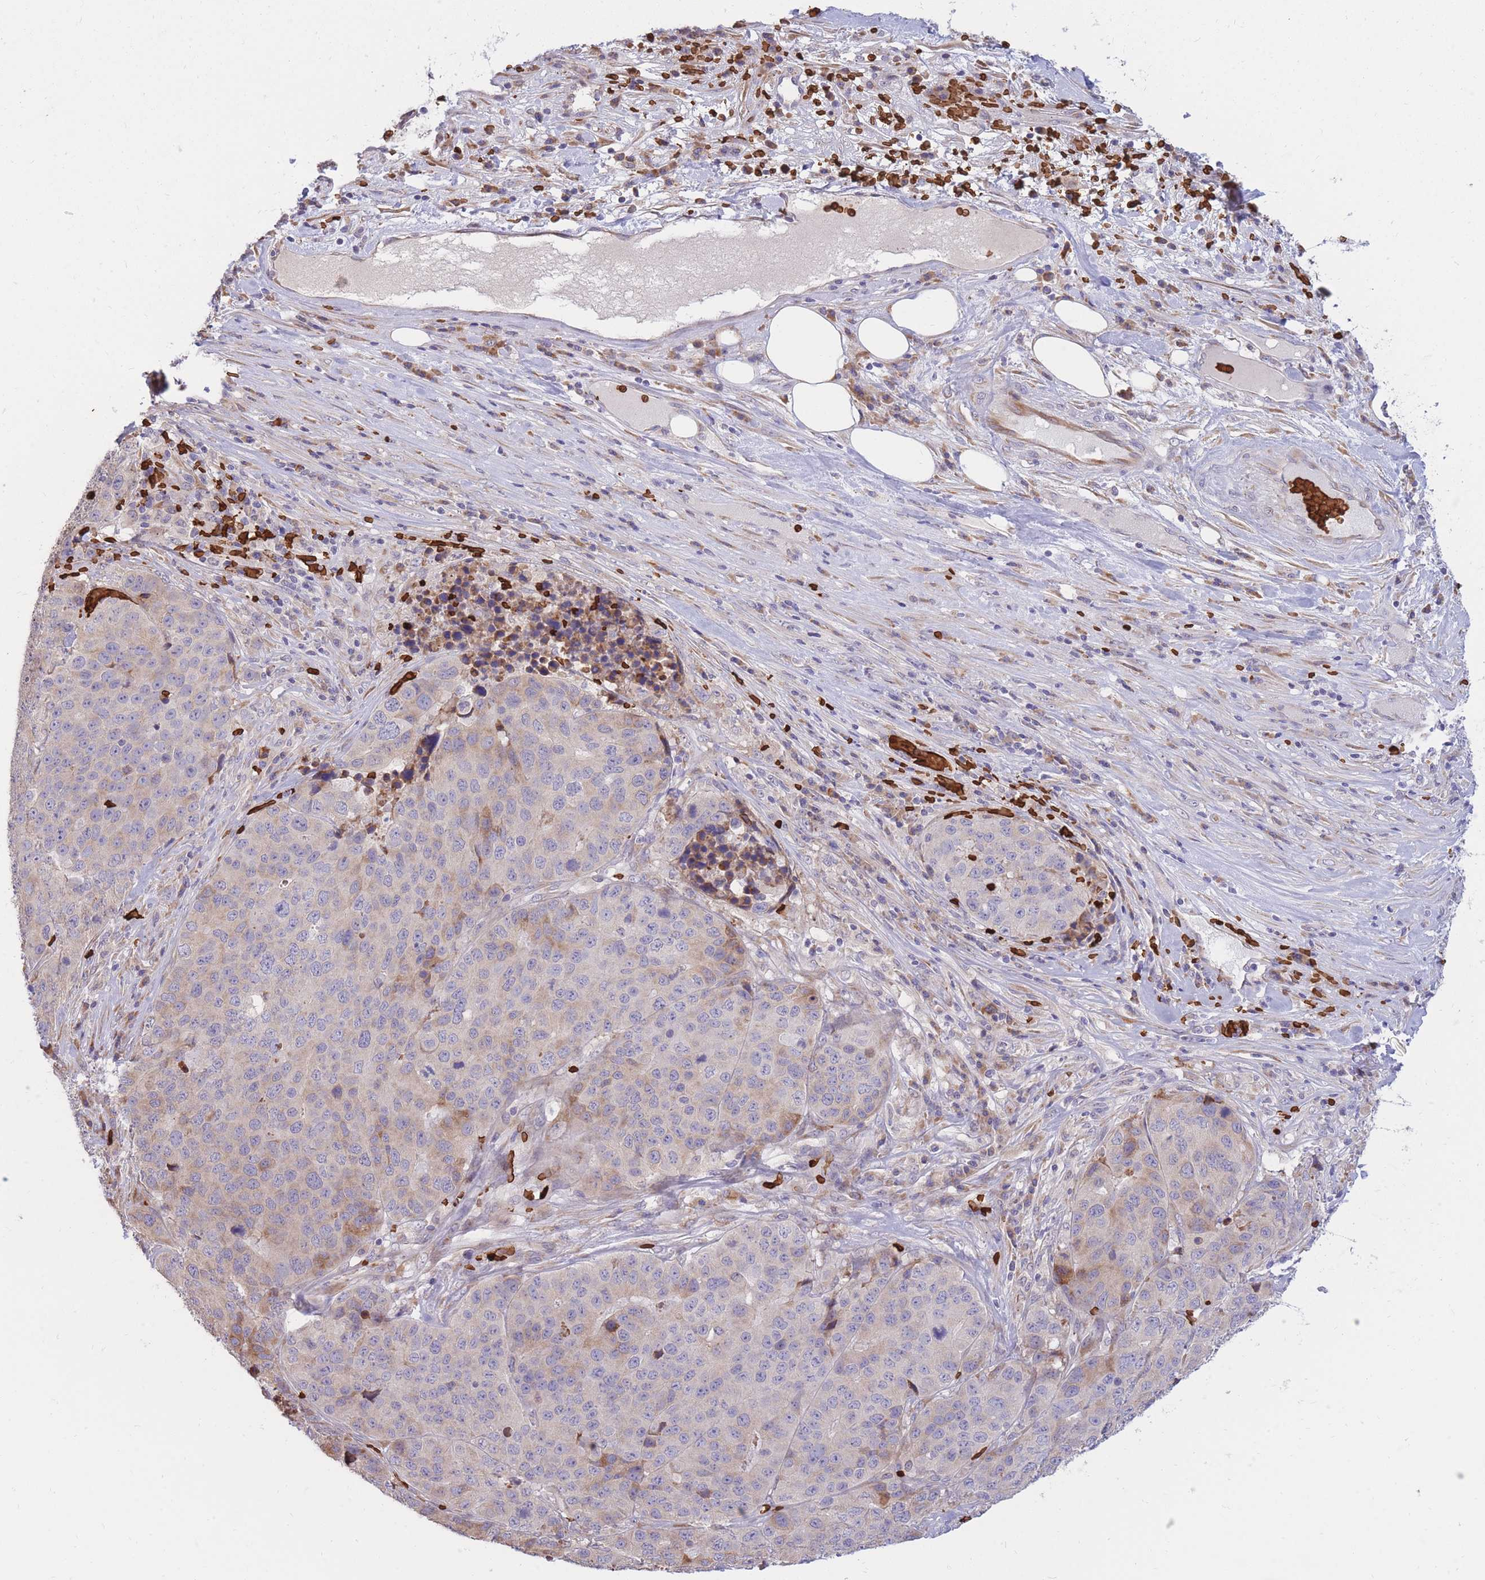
{"staining": {"intensity": "weak", "quantity": "<25%", "location": "cytoplasmic/membranous"}, "tissue": "stomach cancer", "cell_type": "Tumor cells", "image_type": "cancer", "snomed": [{"axis": "morphology", "description": "Adenocarcinoma, NOS"}, {"axis": "topography", "description": "Stomach"}], "caption": "Protein analysis of stomach cancer reveals no significant positivity in tumor cells.", "gene": "ATP10D", "patient": {"sex": "male", "age": 71}}